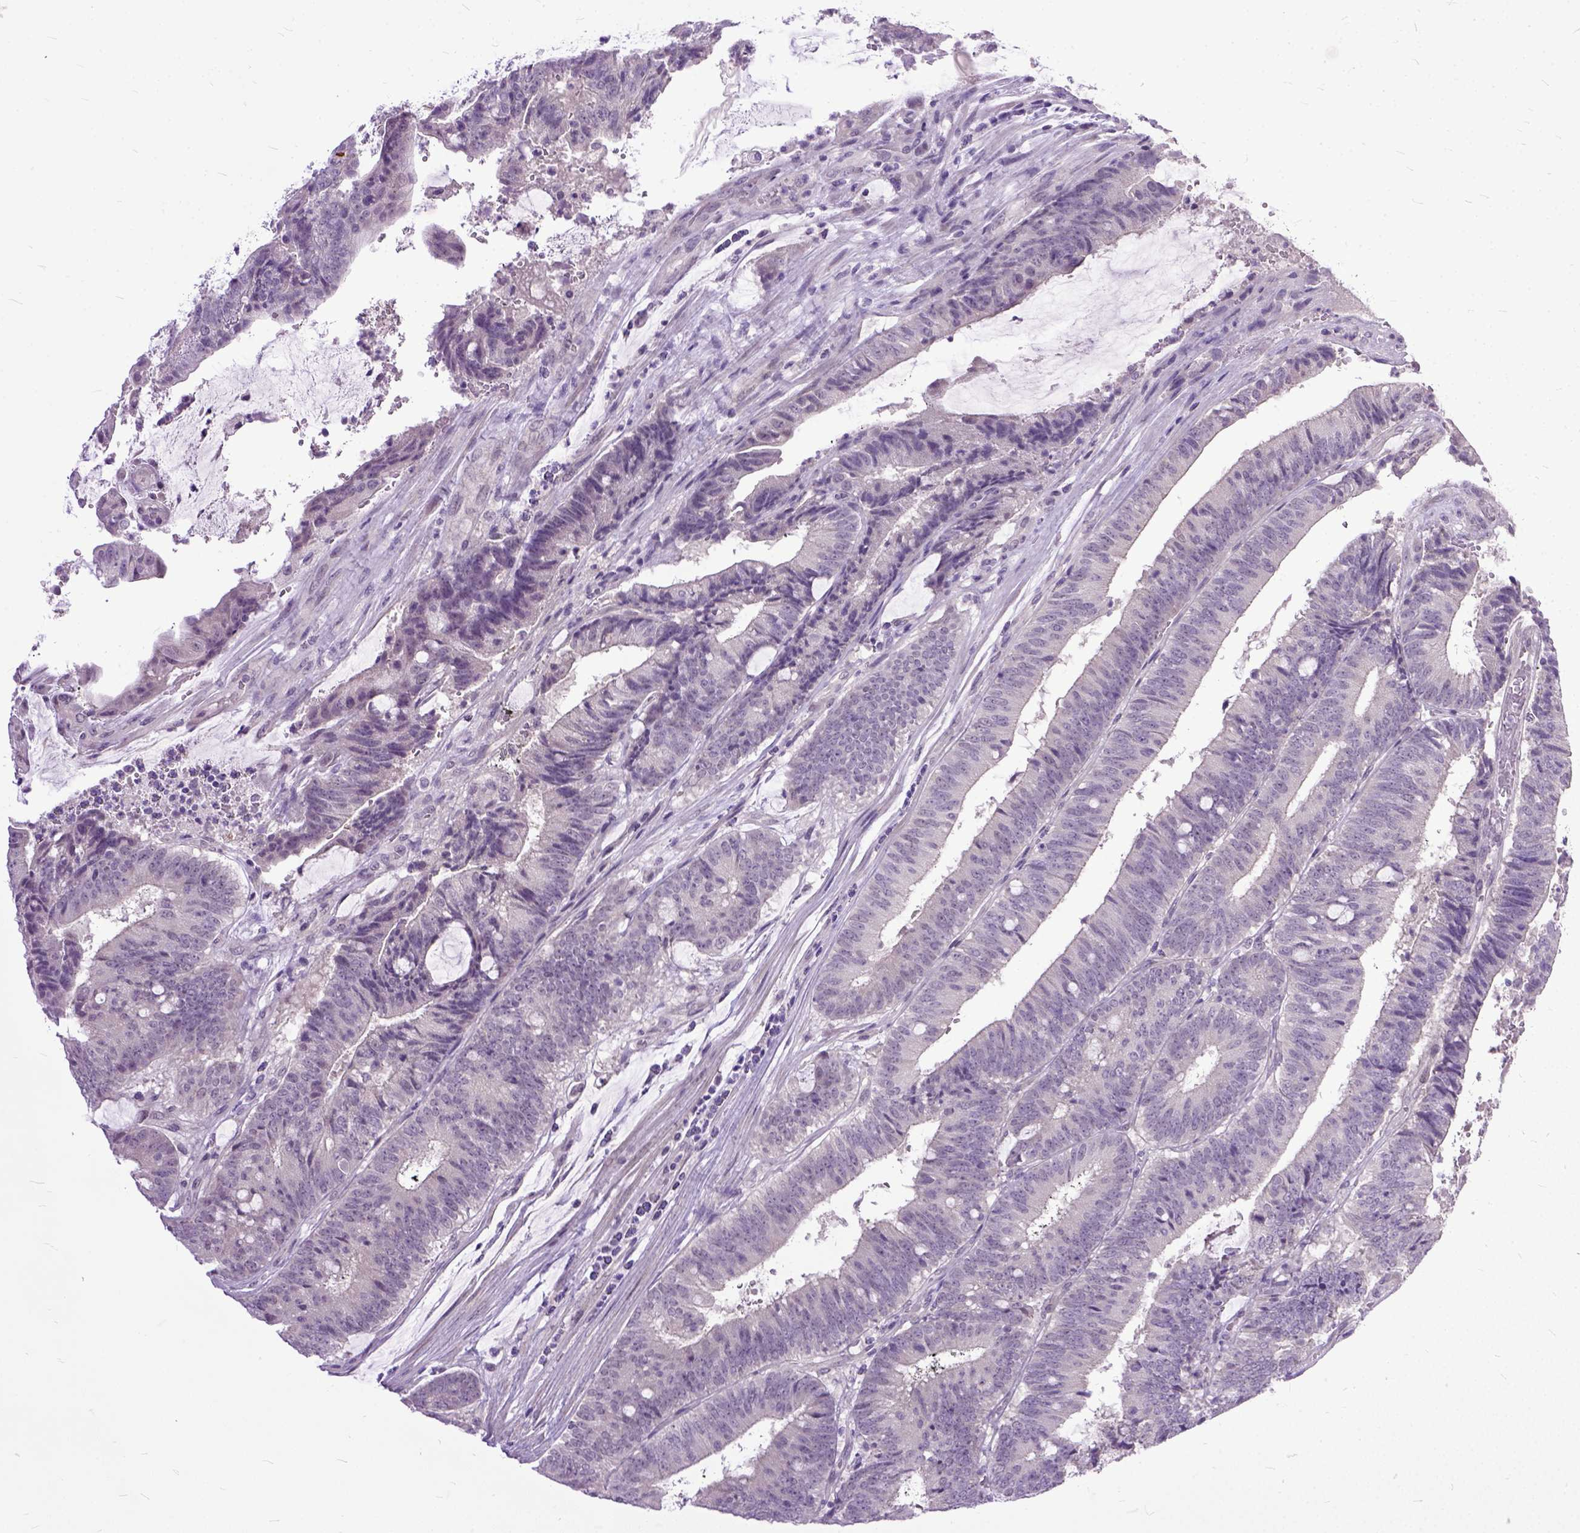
{"staining": {"intensity": "negative", "quantity": "none", "location": "none"}, "tissue": "colorectal cancer", "cell_type": "Tumor cells", "image_type": "cancer", "snomed": [{"axis": "morphology", "description": "Adenocarcinoma, NOS"}, {"axis": "topography", "description": "Colon"}], "caption": "The histopathology image displays no significant expression in tumor cells of colorectal adenocarcinoma.", "gene": "TCEAL7", "patient": {"sex": "female", "age": 43}}